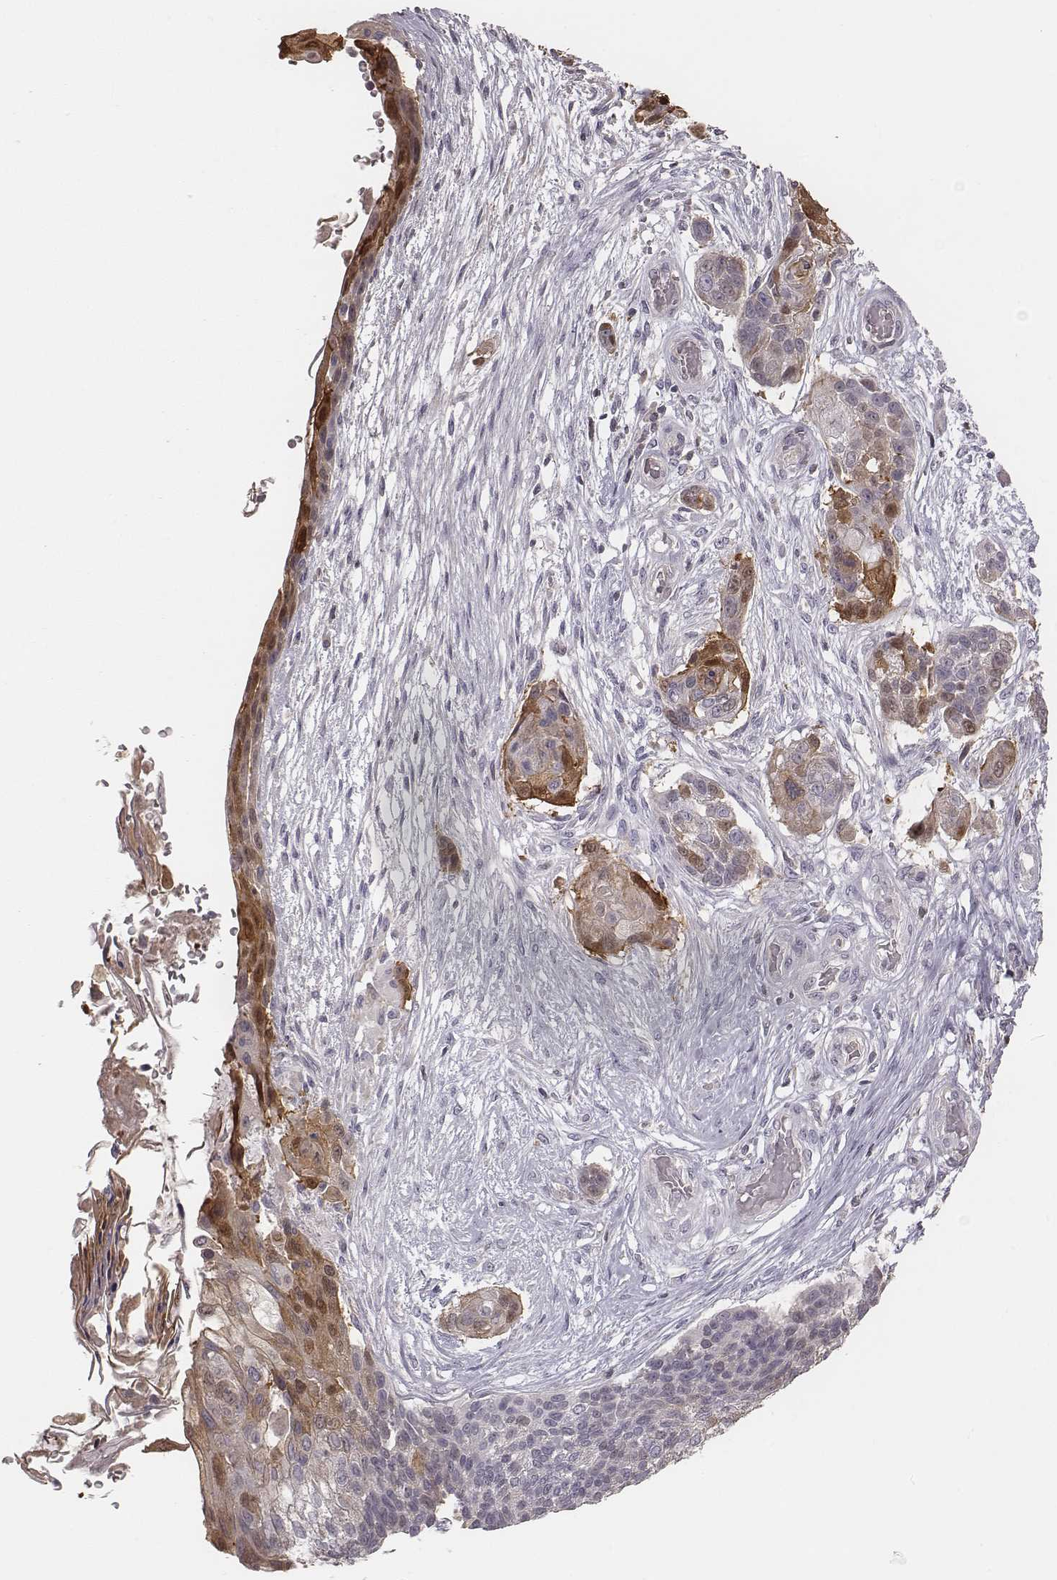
{"staining": {"intensity": "moderate", "quantity": "25%-75%", "location": "cytoplasmic/membranous,nuclear"}, "tissue": "lung cancer", "cell_type": "Tumor cells", "image_type": "cancer", "snomed": [{"axis": "morphology", "description": "Squamous cell carcinoma, NOS"}, {"axis": "topography", "description": "Lung"}], "caption": "Moderate cytoplasmic/membranous and nuclear positivity is seen in about 25%-75% of tumor cells in lung squamous cell carcinoma.", "gene": "TLX3", "patient": {"sex": "male", "age": 69}}